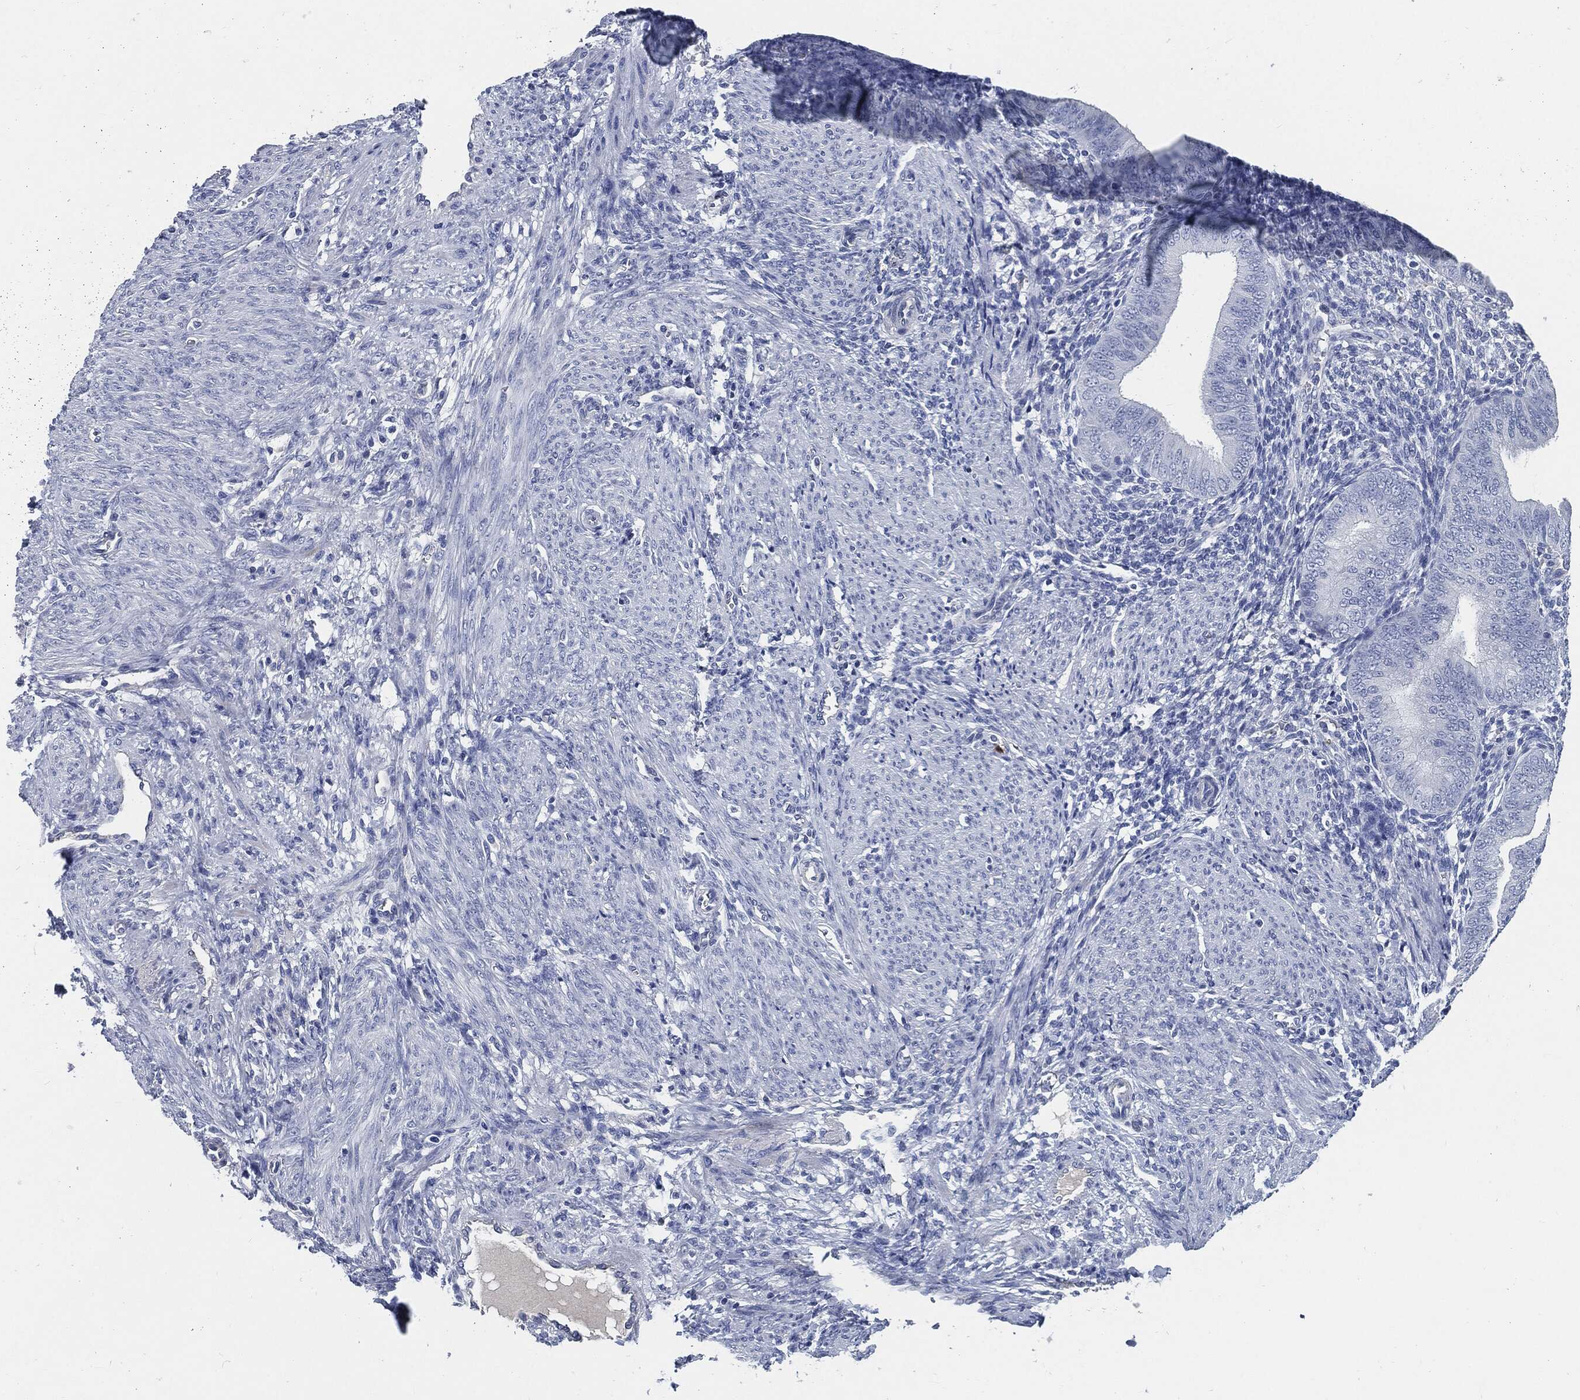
{"staining": {"intensity": "negative", "quantity": "none", "location": "none"}, "tissue": "endometrium", "cell_type": "Cells in endometrial stroma", "image_type": "normal", "snomed": [{"axis": "morphology", "description": "Normal tissue, NOS"}, {"axis": "topography", "description": "Endometrium"}], "caption": "Immunohistochemical staining of normal endometrium demonstrates no significant expression in cells in endometrial stroma.", "gene": "CD27", "patient": {"sex": "female", "age": 39}}